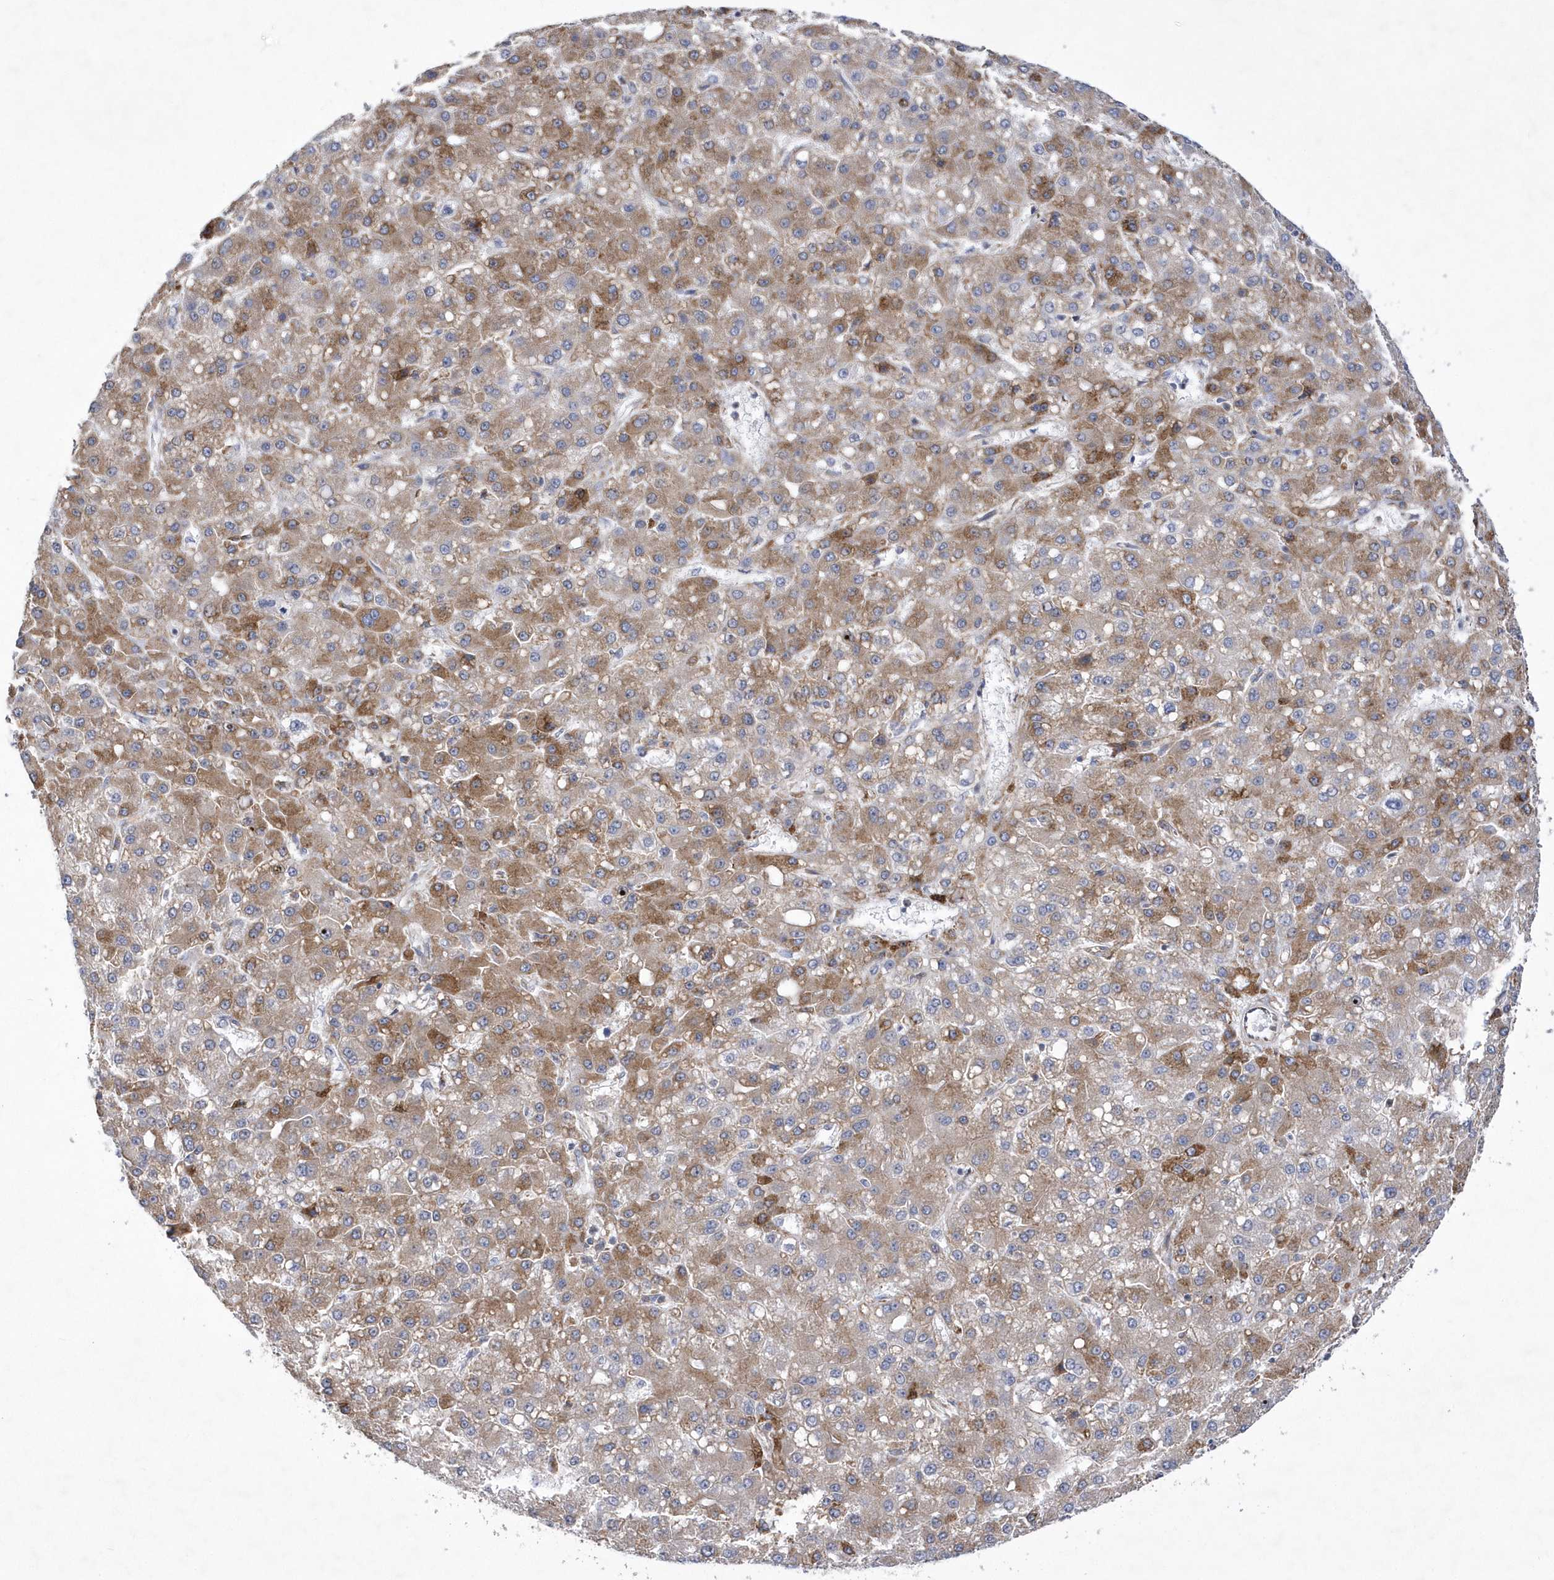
{"staining": {"intensity": "moderate", "quantity": ">75%", "location": "cytoplasmic/membranous"}, "tissue": "liver cancer", "cell_type": "Tumor cells", "image_type": "cancer", "snomed": [{"axis": "morphology", "description": "Carcinoma, Hepatocellular, NOS"}, {"axis": "topography", "description": "Liver"}], "caption": "An image of human liver hepatocellular carcinoma stained for a protein demonstrates moderate cytoplasmic/membranous brown staining in tumor cells.", "gene": "MED31", "patient": {"sex": "male", "age": 67}}